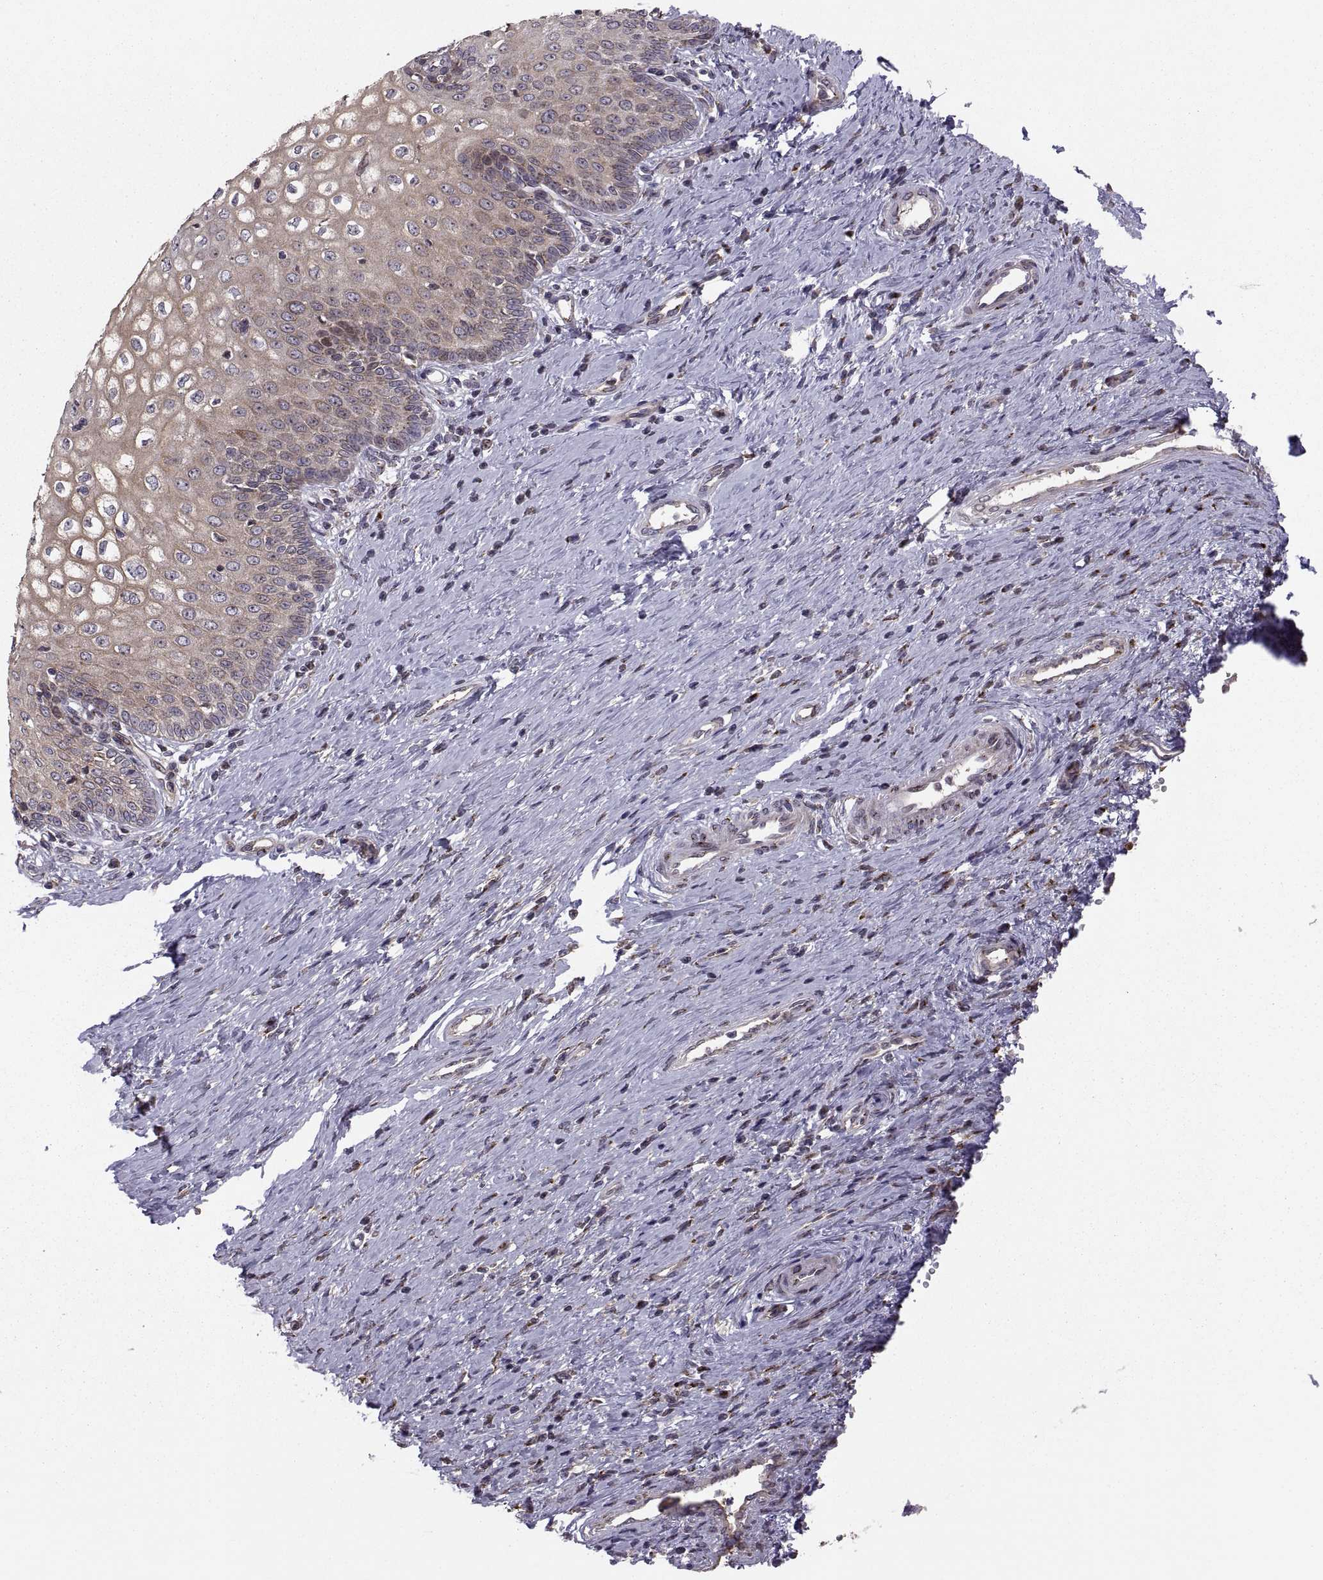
{"staining": {"intensity": "weak", "quantity": ">75%", "location": "cytoplasmic/membranous"}, "tissue": "cervical cancer", "cell_type": "Tumor cells", "image_type": "cancer", "snomed": [{"axis": "morphology", "description": "Squamous cell carcinoma, NOS"}, {"axis": "topography", "description": "Cervix"}], "caption": "DAB immunohistochemical staining of cervical squamous cell carcinoma shows weak cytoplasmic/membranous protein positivity in about >75% of tumor cells. Nuclei are stained in blue.", "gene": "TESC", "patient": {"sex": "female", "age": 26}}